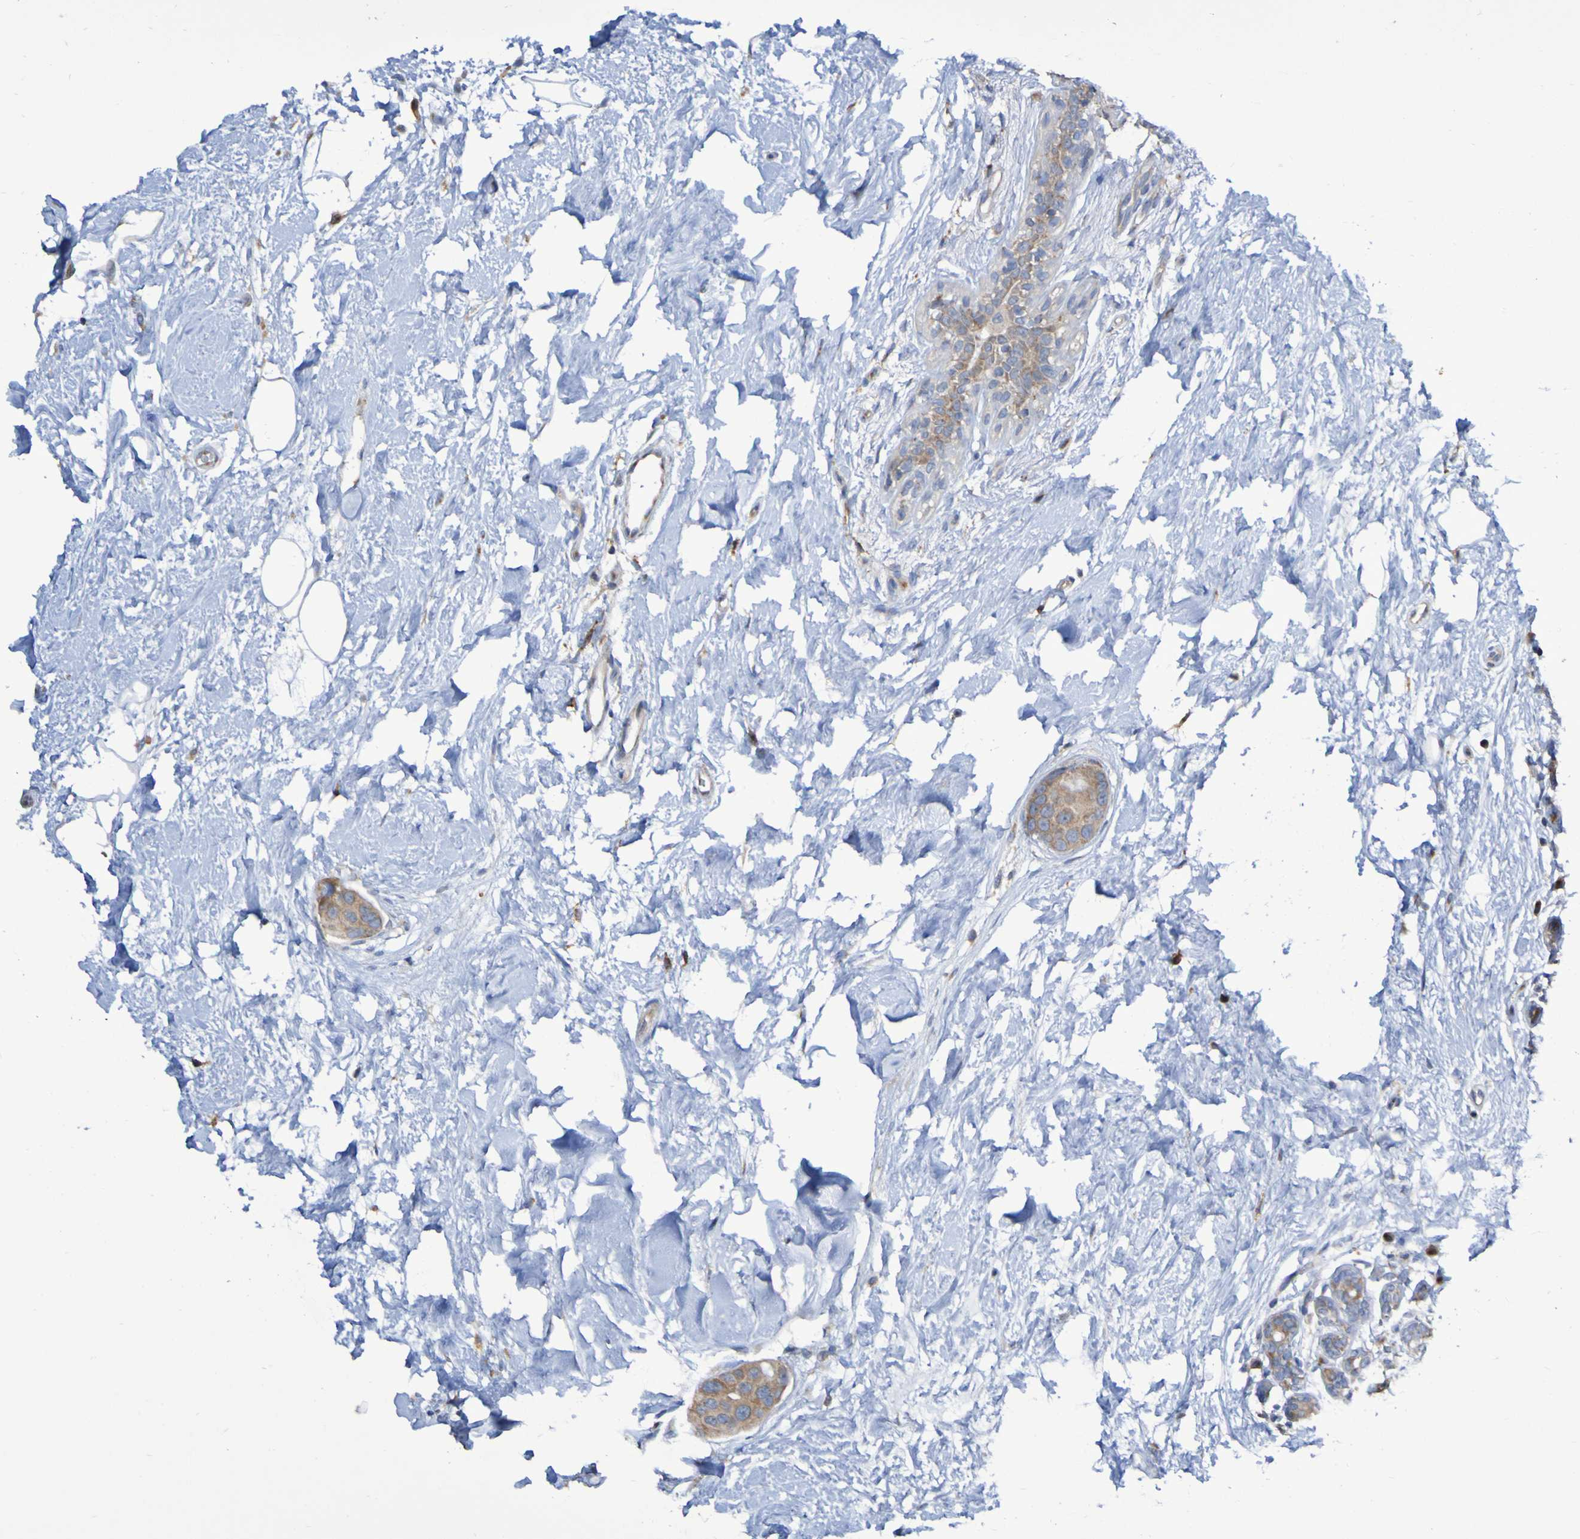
{"staining": {"intensity": "moderate", "quantity": ">75%", "location": "cytoplasmic/membranous"}, "tissue": "breast cancer", "cell_type": "Tumor cells", "image_type": "cancer", "snomed": [{"axis": "morphology", "description": "Normal tissue, NOS"}, {"axis": "morphology", "description": "Duct carcinoma"}, {"axis": "topography", "description": "Breast"}], "caption": "Immunohistochemistry of human intraductal carcinoma (breast) demonstrates medium levels of moderate cytoplasmic/membranous staining in about >75% of tumor cells.", "gene": "LMBRD2", "patient": {"sex": "female", "age": 39}}